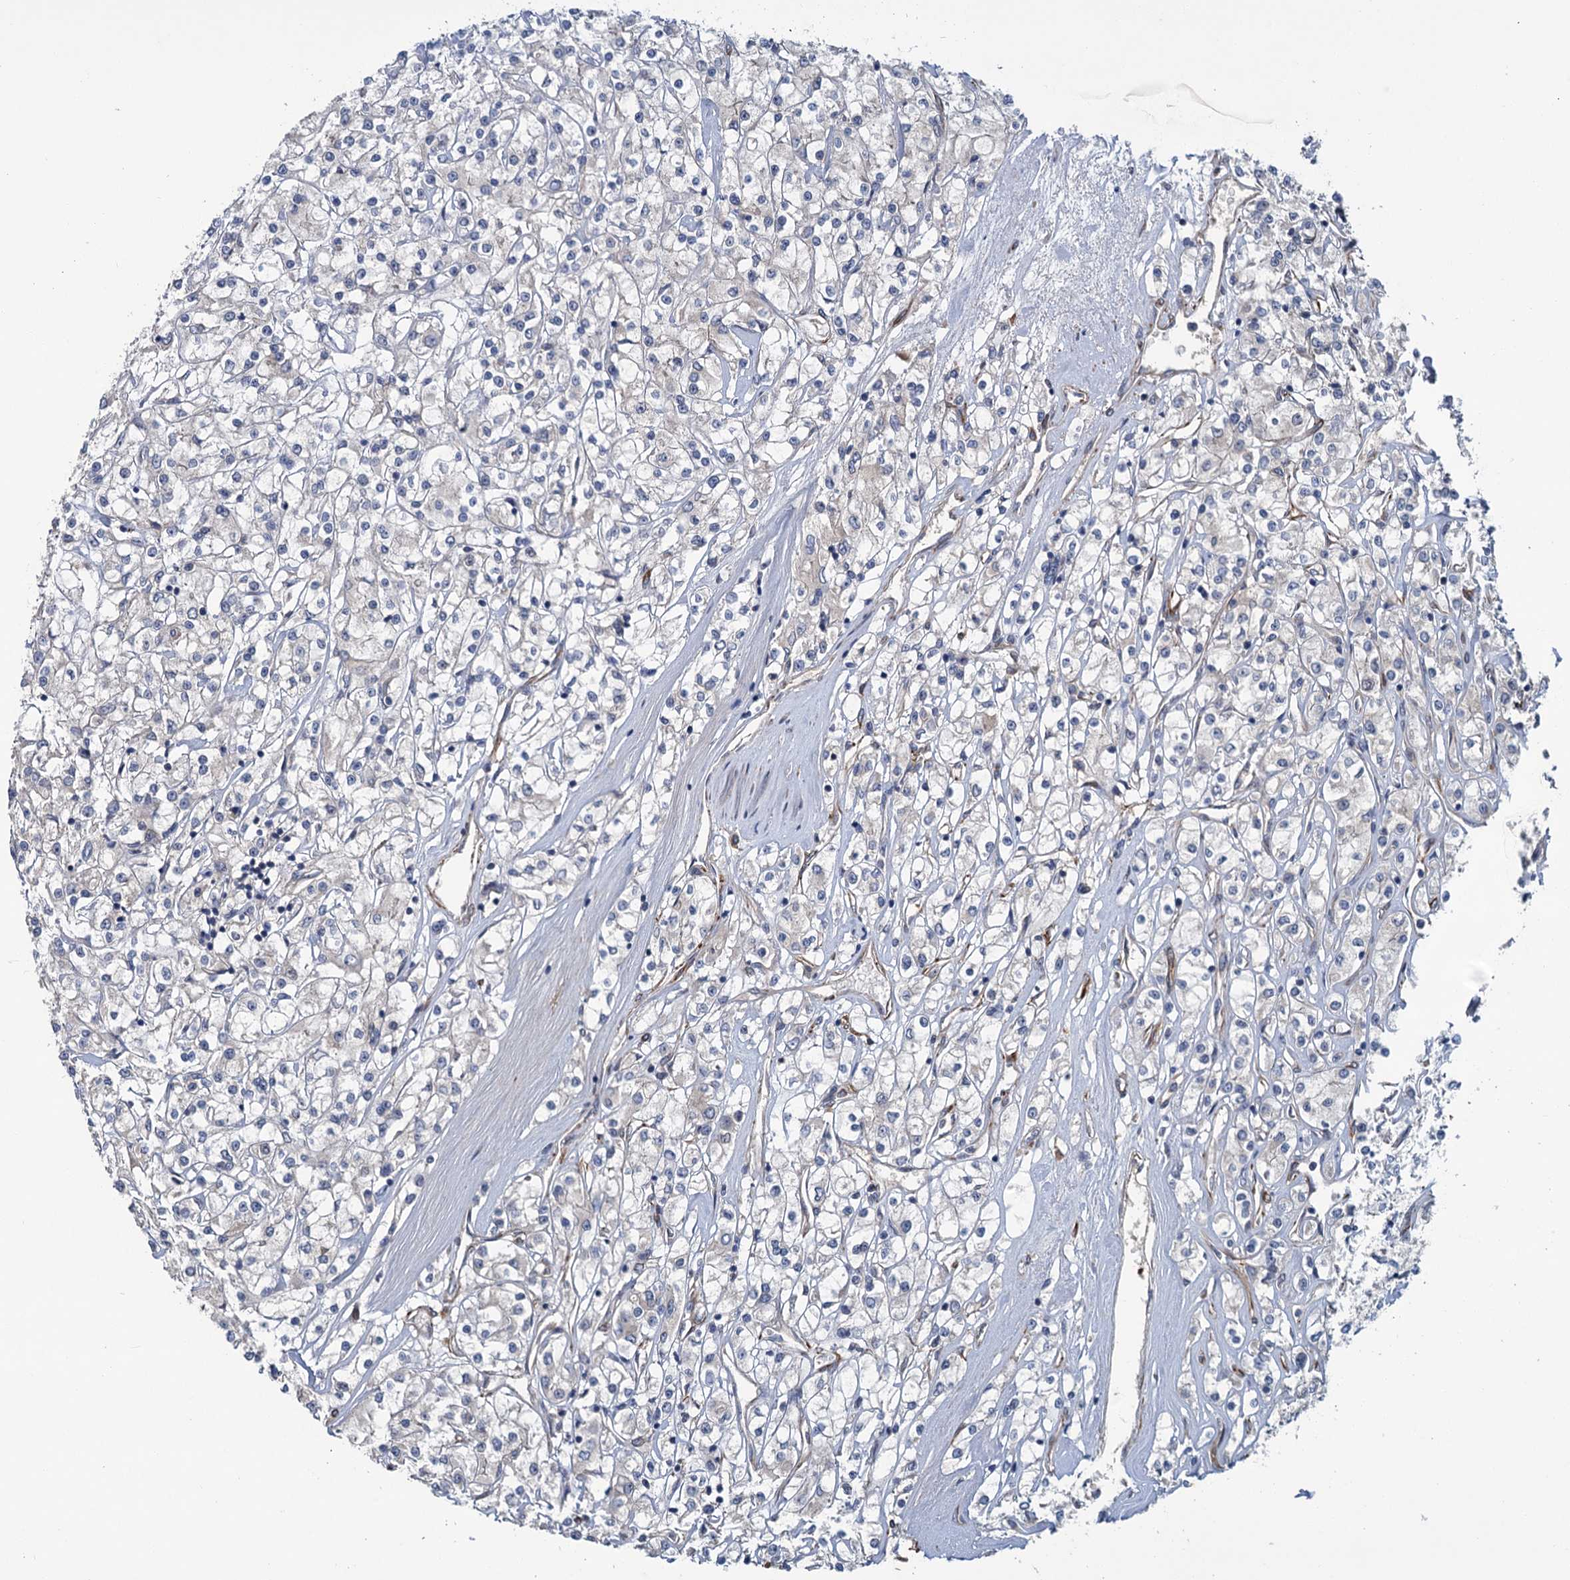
{"staining": {"intensity": "negative", "quantity": "none", "location": "none"}, "tissue": "renal cancer", "cell_type": "Tumor cells", "image_type": "cancer", "snomed": [{"axis": "morphology", "description": "Adenocarcinoma, NOS"}, {"axis": "topography", "description": "Kidney"}], "caption": "This micrograph is of adenocarcinoma (renal) stained with immunohistochemistry (IHC) to label a protein in brown with the nuclei are counter-stained blue. There is no positivity in tumor cells.", "gene": "PKN2", "patient": {"sex": "female", "age": 59}}